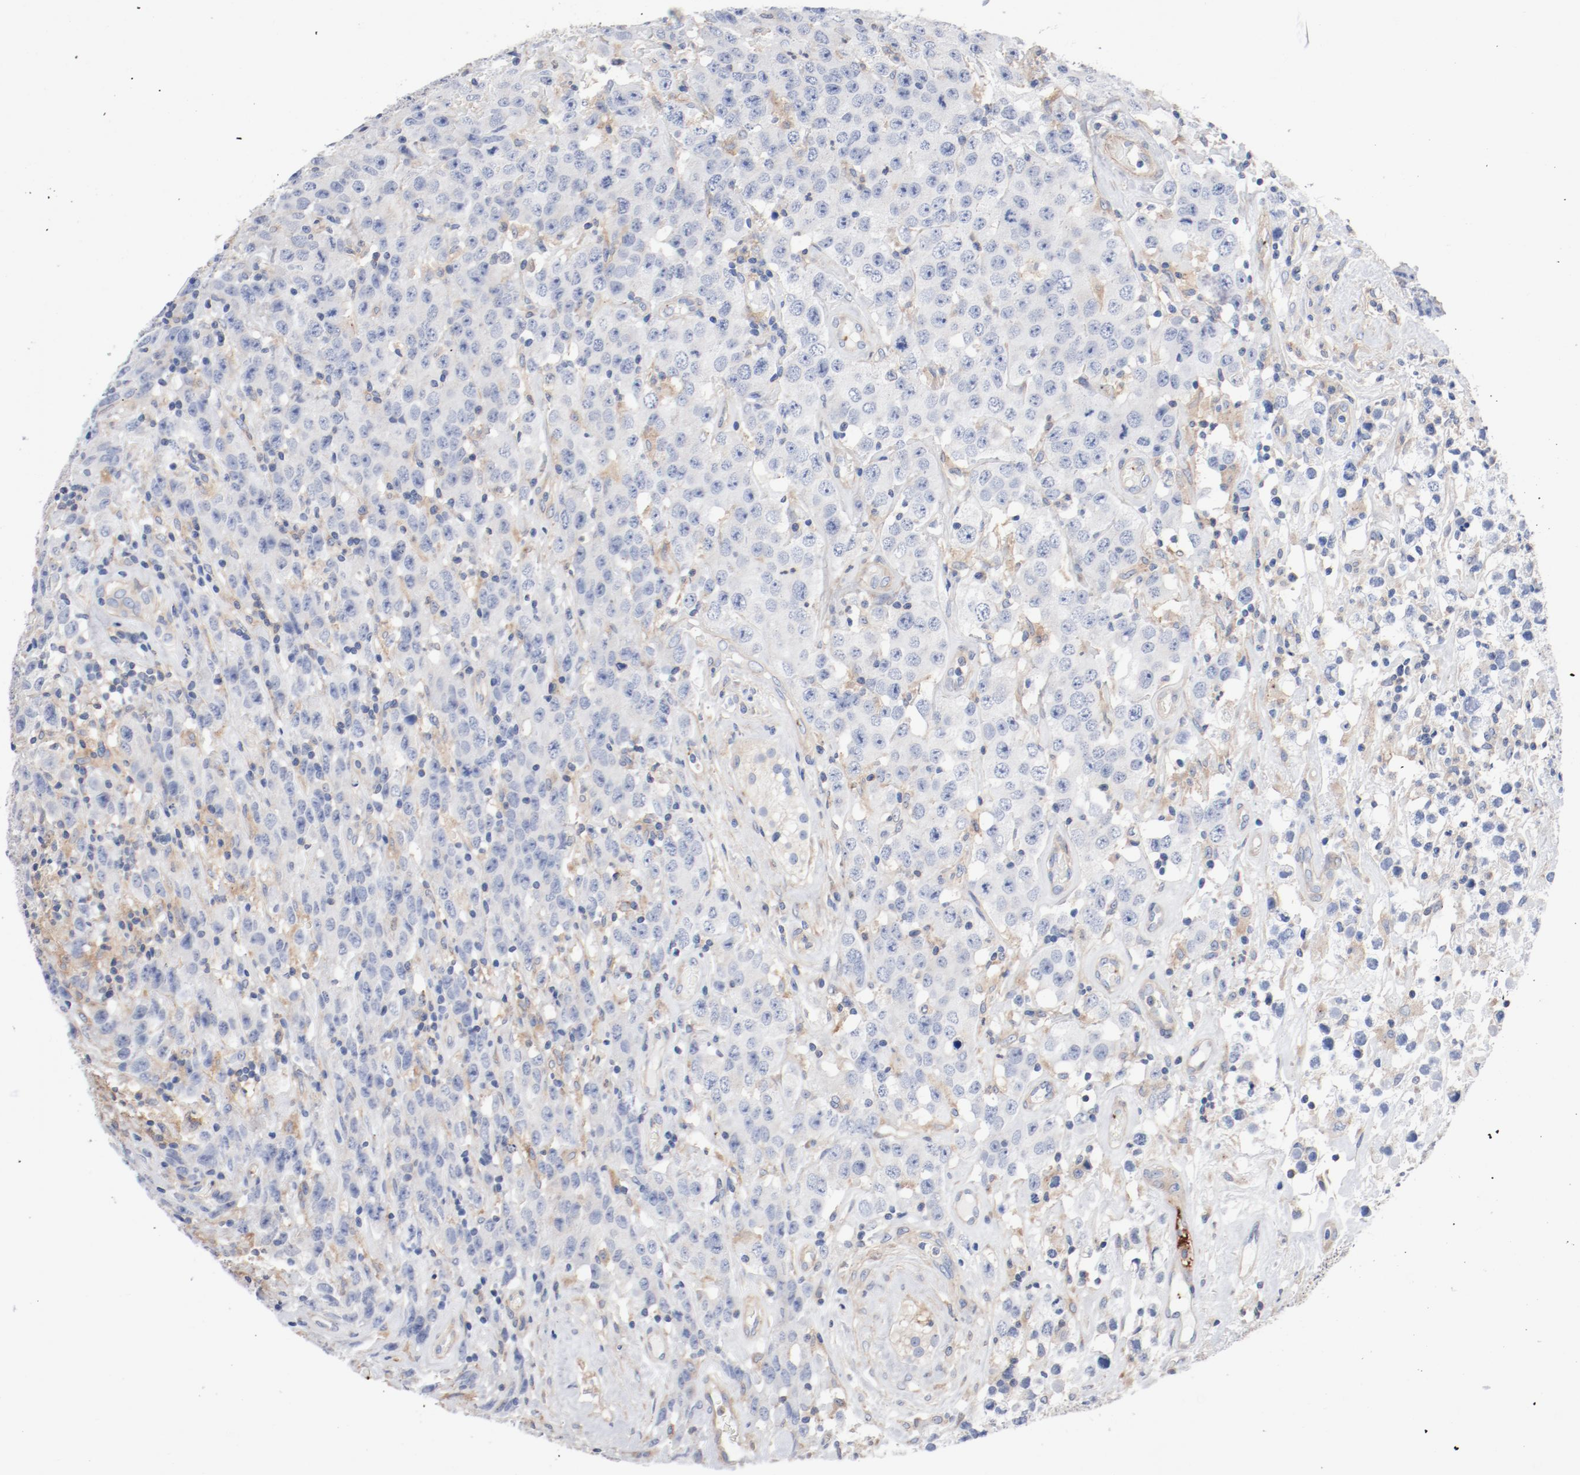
{"staining": {"intensity": "negative", "quantity": "none", "location": "none"}, "tissue": "testis cancer", "cell_type": "Tumor cells", "image_type": "cancer", "snomed": [{"axis": "morphology", "description": "Seminoma, NOS"}, {"axis": "topography", "description": "Testis"}], "caption": "The micrograph exhibits no significant positivity in tumor cells of testis cancer. (DAB (3,3'-diaminobenzidine) immunohistochemistry (IHC), high magnification).", "gene": "ILK", "patient": {"sex": "male", "age": 52}}